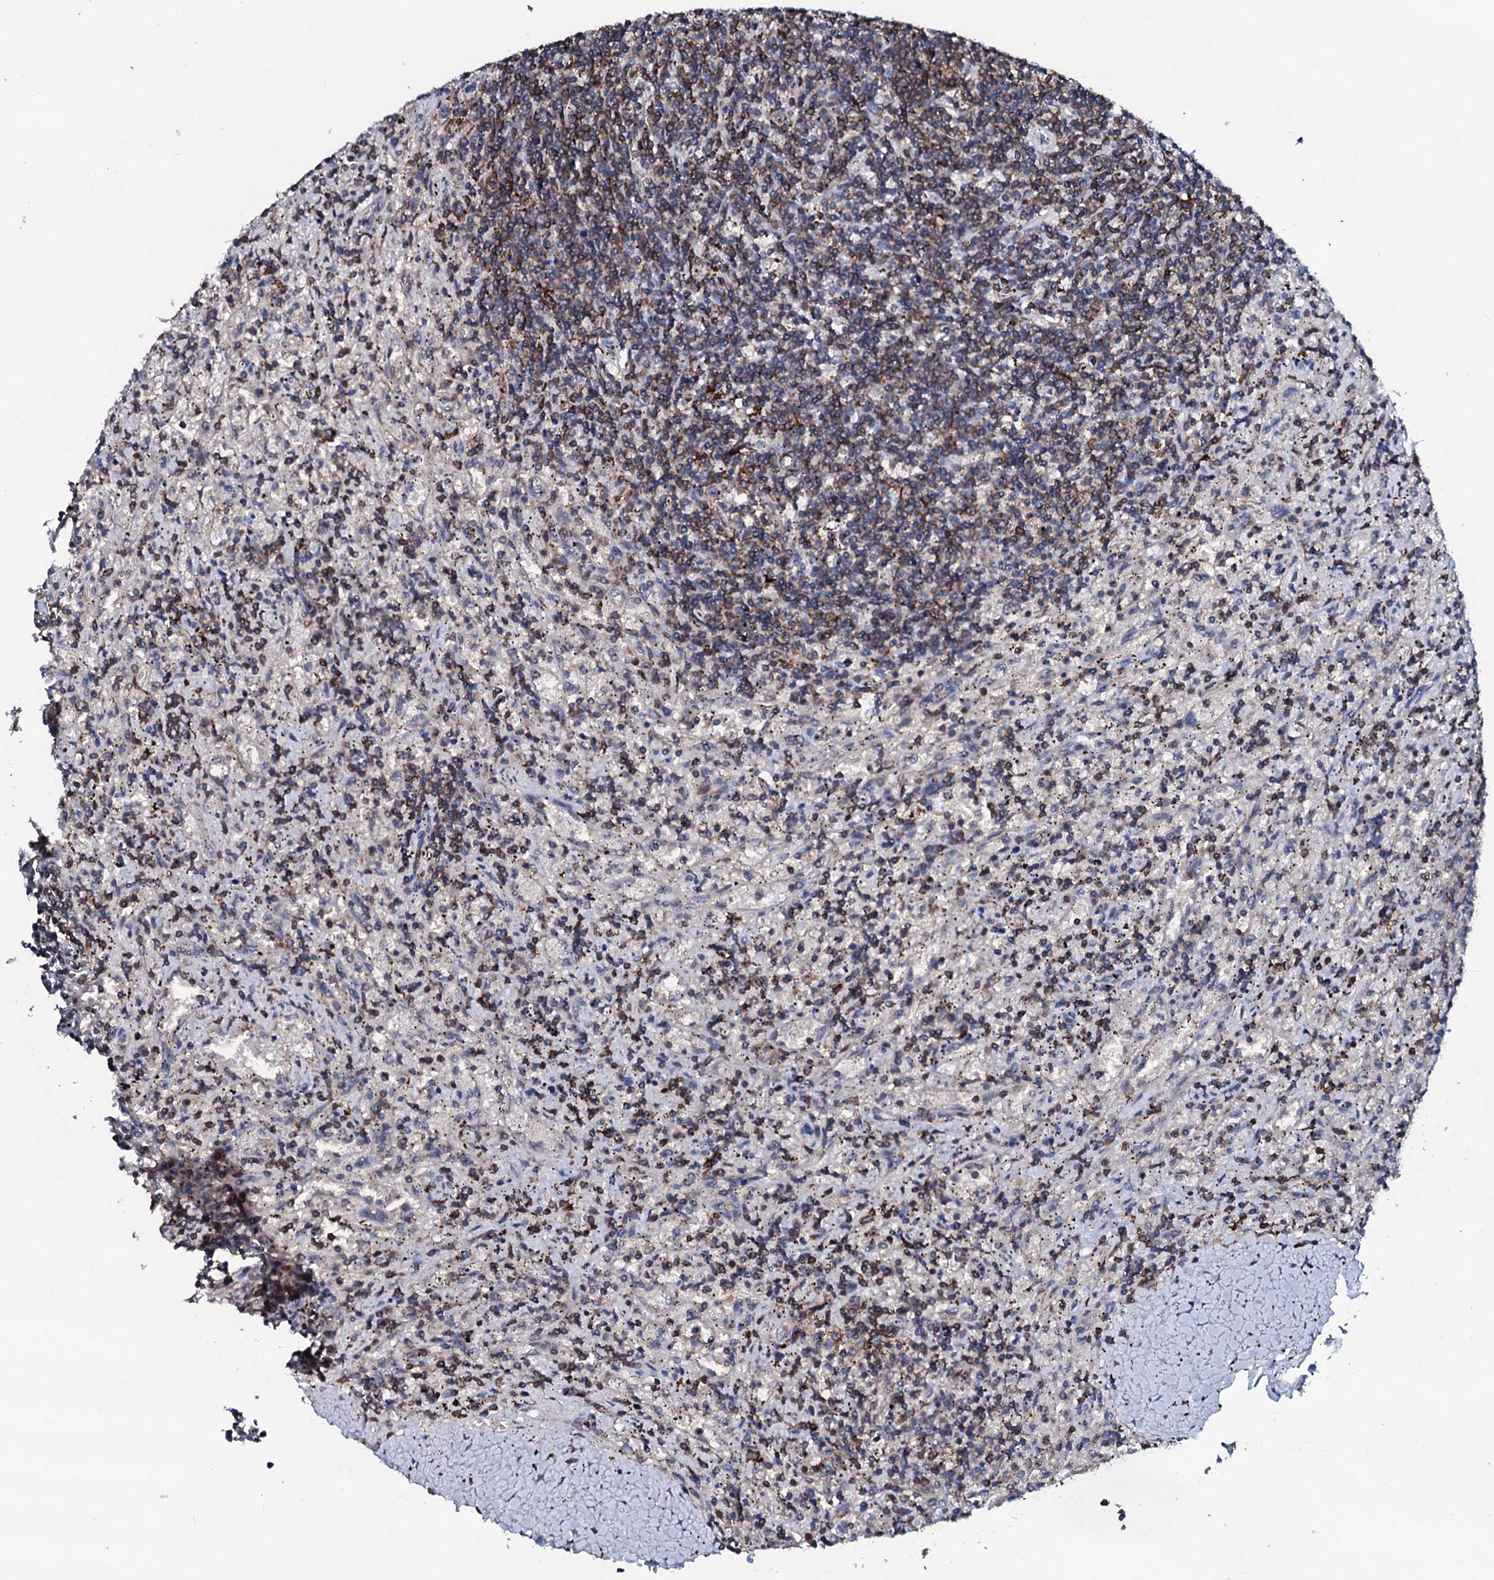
{"staining": {"intensity": "moderate", "quantity": "25%-75%", "location": "cytoplasmic/membranous"}, "tissue": "lymphoma", "cell_type": "Tumor cells", "image_type": "cancer", "snomed": [{"axis": "morphology", "description": "Malignant lymphoma, non-Hodgkin's type, Low grade"}, {"axis": "topography", "description": "Spleen"}], "caption": "Protein staining by immunohistochemistry exhibits moderate cytoplasmic/membranous positivity in about 25%-75% of tumor cells in lymphoma.", "gene": "OGFOD2", "patient": {"sex": "male", "age": 76}}